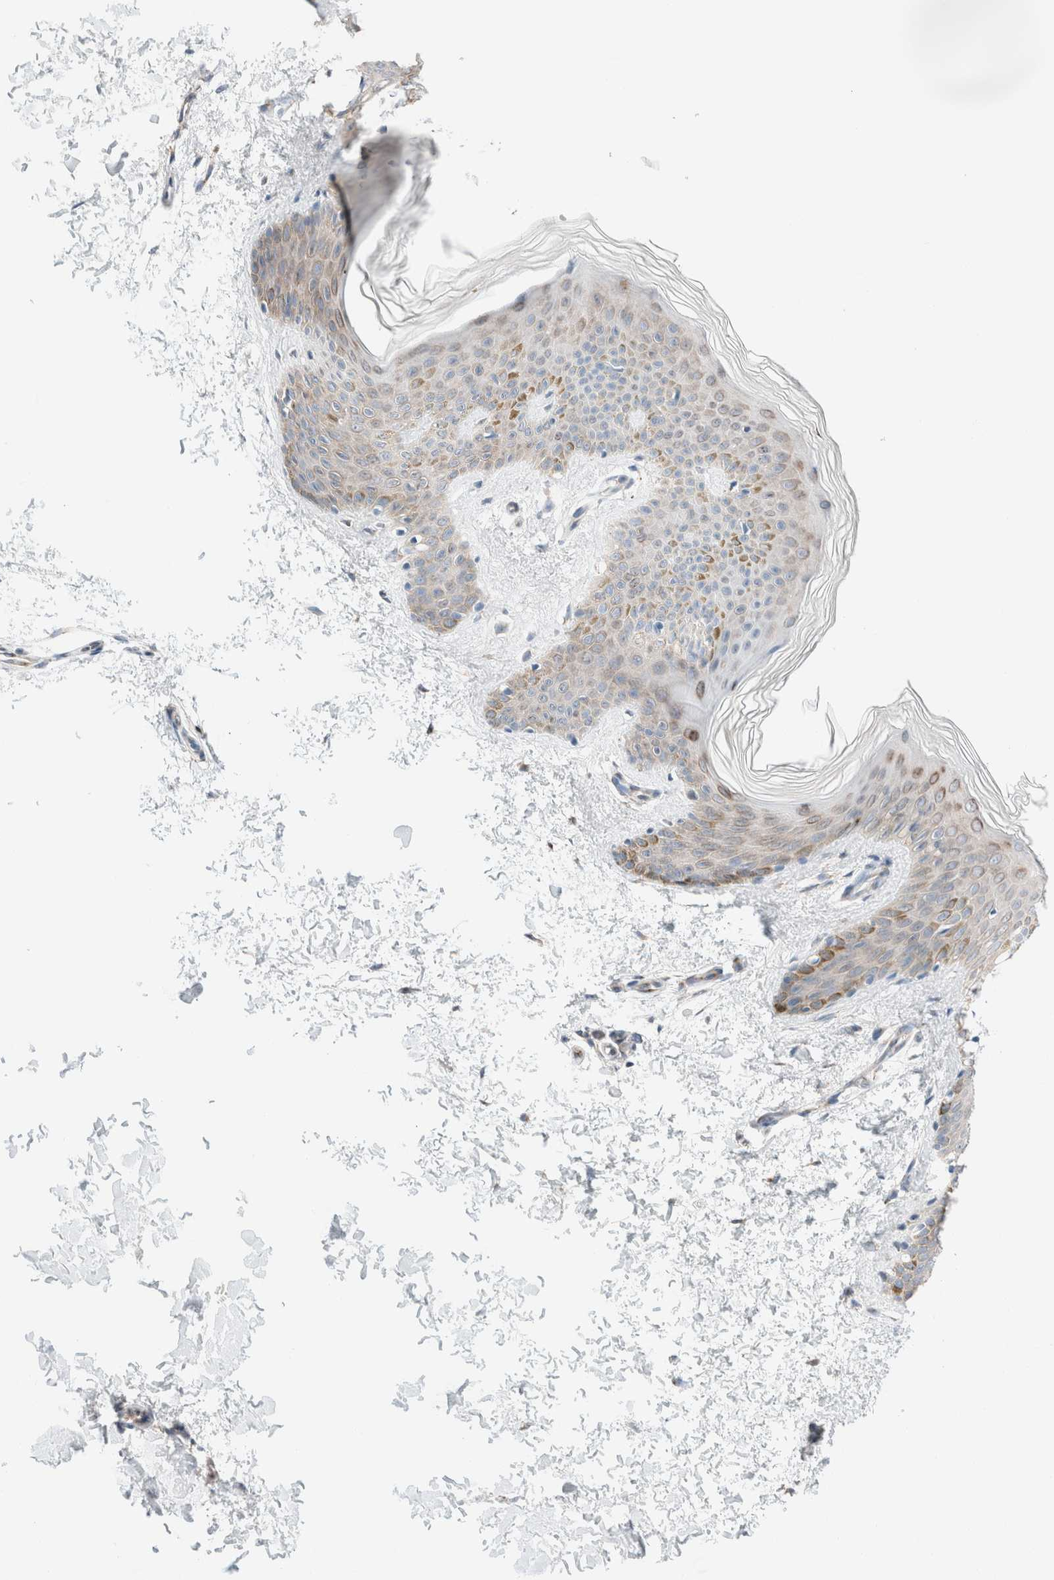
{"staining": {"intensity": "weak", "quantity": "25%-75%", "location": "cytoplasmic/membranous"}, "tissue": "skin", "cell_type": "Fibroblasts", "image_type": "normal", "snomed": [{"axis": "morphology", "description": "Normal tissue, NOS"}, {"axis": "morphology", "description": "Neoplasm, benign, NOS"}, {"axis": "topography", "description": "Skin"}, {"axis": "topography", "description": "Soft tissue"}], "caption": "Immunohistochemistry micrograph of normal skin stained for a protein (brown), which reveals low levels of weak cytoplasmic/membranous expression in about 25%-75% of fibroblasts.", "gene": "CASC3", "patient": {"sex": "male", "age": 26}}